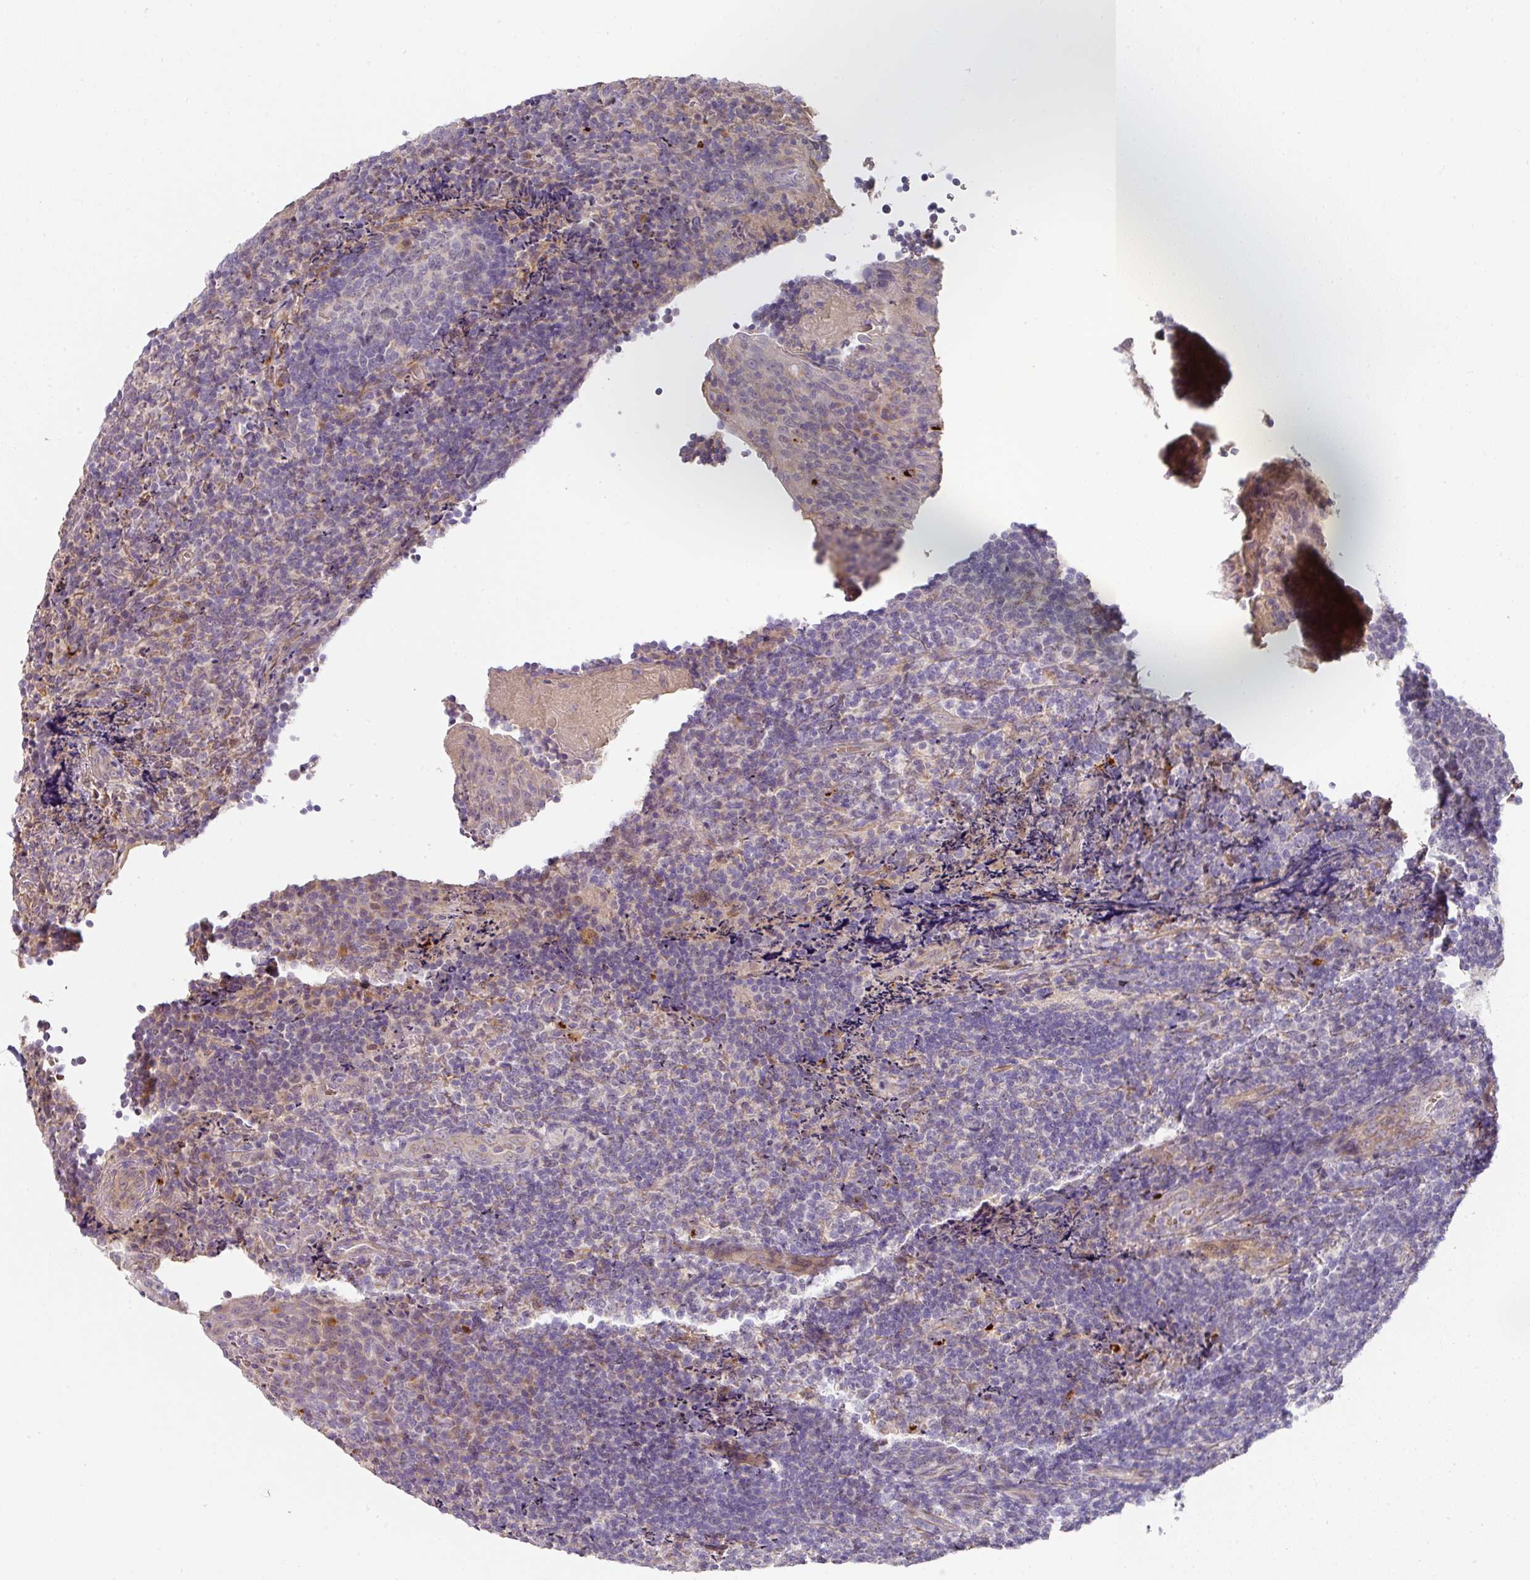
{"staining": {"intensity": "negative", "quantity": "none", "location": "none"}, "tissue": "tonsil", "cell_type": "Germinal center cells", "image_type": "normal", "snomed": [{"axis": "morphology", "description": "Normal tissue, NOS"}, {"axis": "topography", "description": "Tonsil"}], "caption": "Tonsil stained for a protein using IHC reveals no positivity germinal center cells.", "gene": "TARM1", "patient": {"sex": "male", "age": 17}}